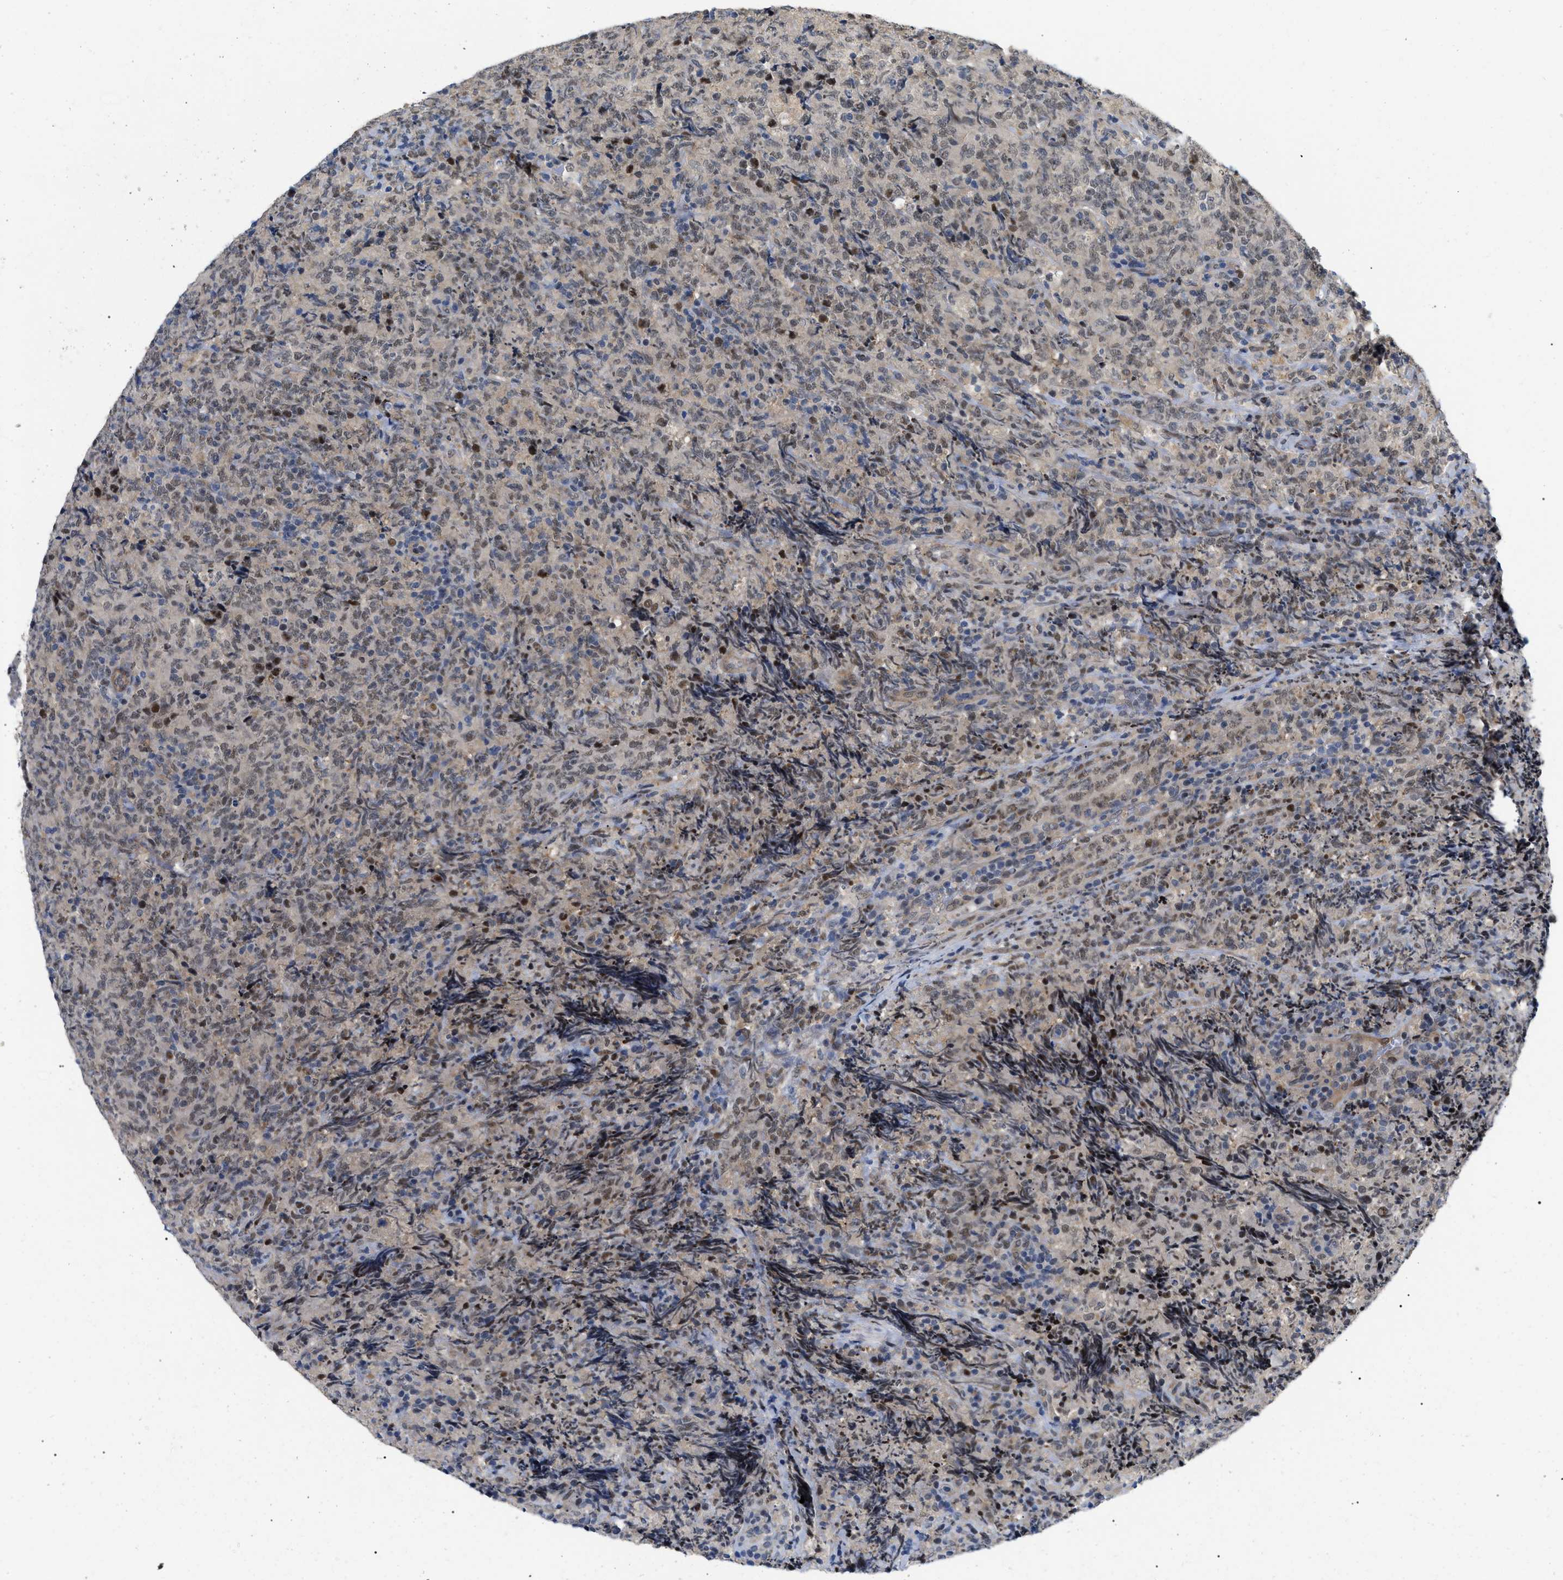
{"staining": {"intensity": "weak", "quantity": "25%-75%", "location": "cytoplasmic/membranous,nuclear"}, "tissue": "lymphoma", "cell_type": "Tumor cells", "image_type": "cancer", "snomed": [{"axis": "morphology", "description": "Malignant lymphoma, non-Hodgkin's type, High grade"}, {"axis": "topography", "description": "Tonsil"}], "caption": "Malignant lymphoma, non-Hodgkin's type (high-grade) stained with a protein marker displays weak staining in tumor cells.", "gene": "GARRE1", "patient": {"sex": "female", "age": 36}}